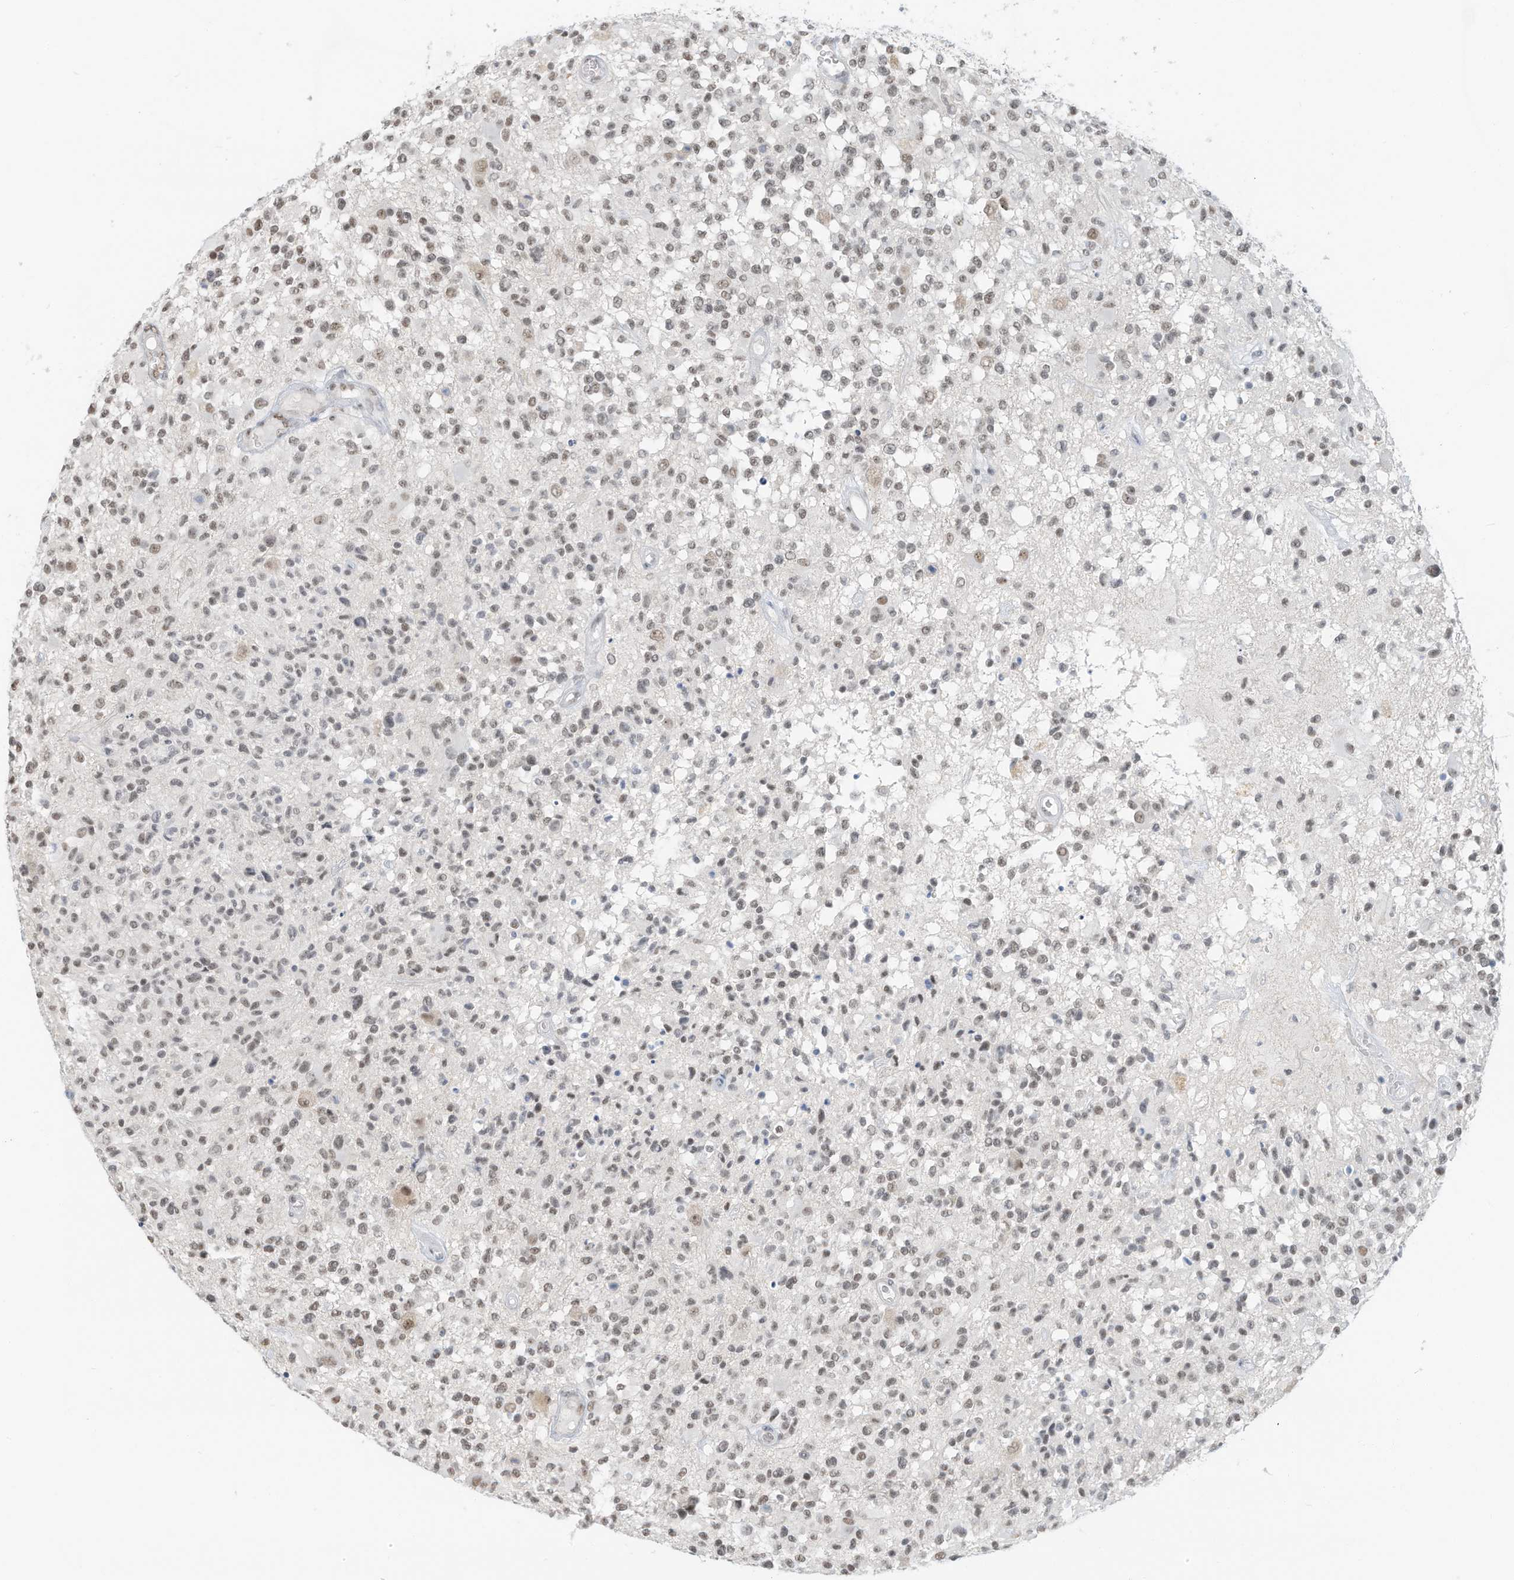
{"staining": {"intensity": "weak", "quantity": ">75%", "location": "nuclear"}, "tissue": "glioma", "cell_type": "Tumor cells", "image_type": "cancer", "snomed": [{"axis": "morphology", "description": "Glioma, malignant, High grade"}, {"axis": "morphology", "description": "Glioblastoma, NOS"}, {"axis": "topography", "description": "Brain"}], "caption": "Immunohistochemistry (IHC) (DAB) staining of human glioma exhibits weak nuclear protein expression in about >75% of tumor cells. The staining was performed using DAB to visualize the protein expression in brown, while the nuclei were stained in blue with hematoxylin (Magnification: 20x).", "gene": "PGC", "patient": {"sex": "male", "age": 60}}